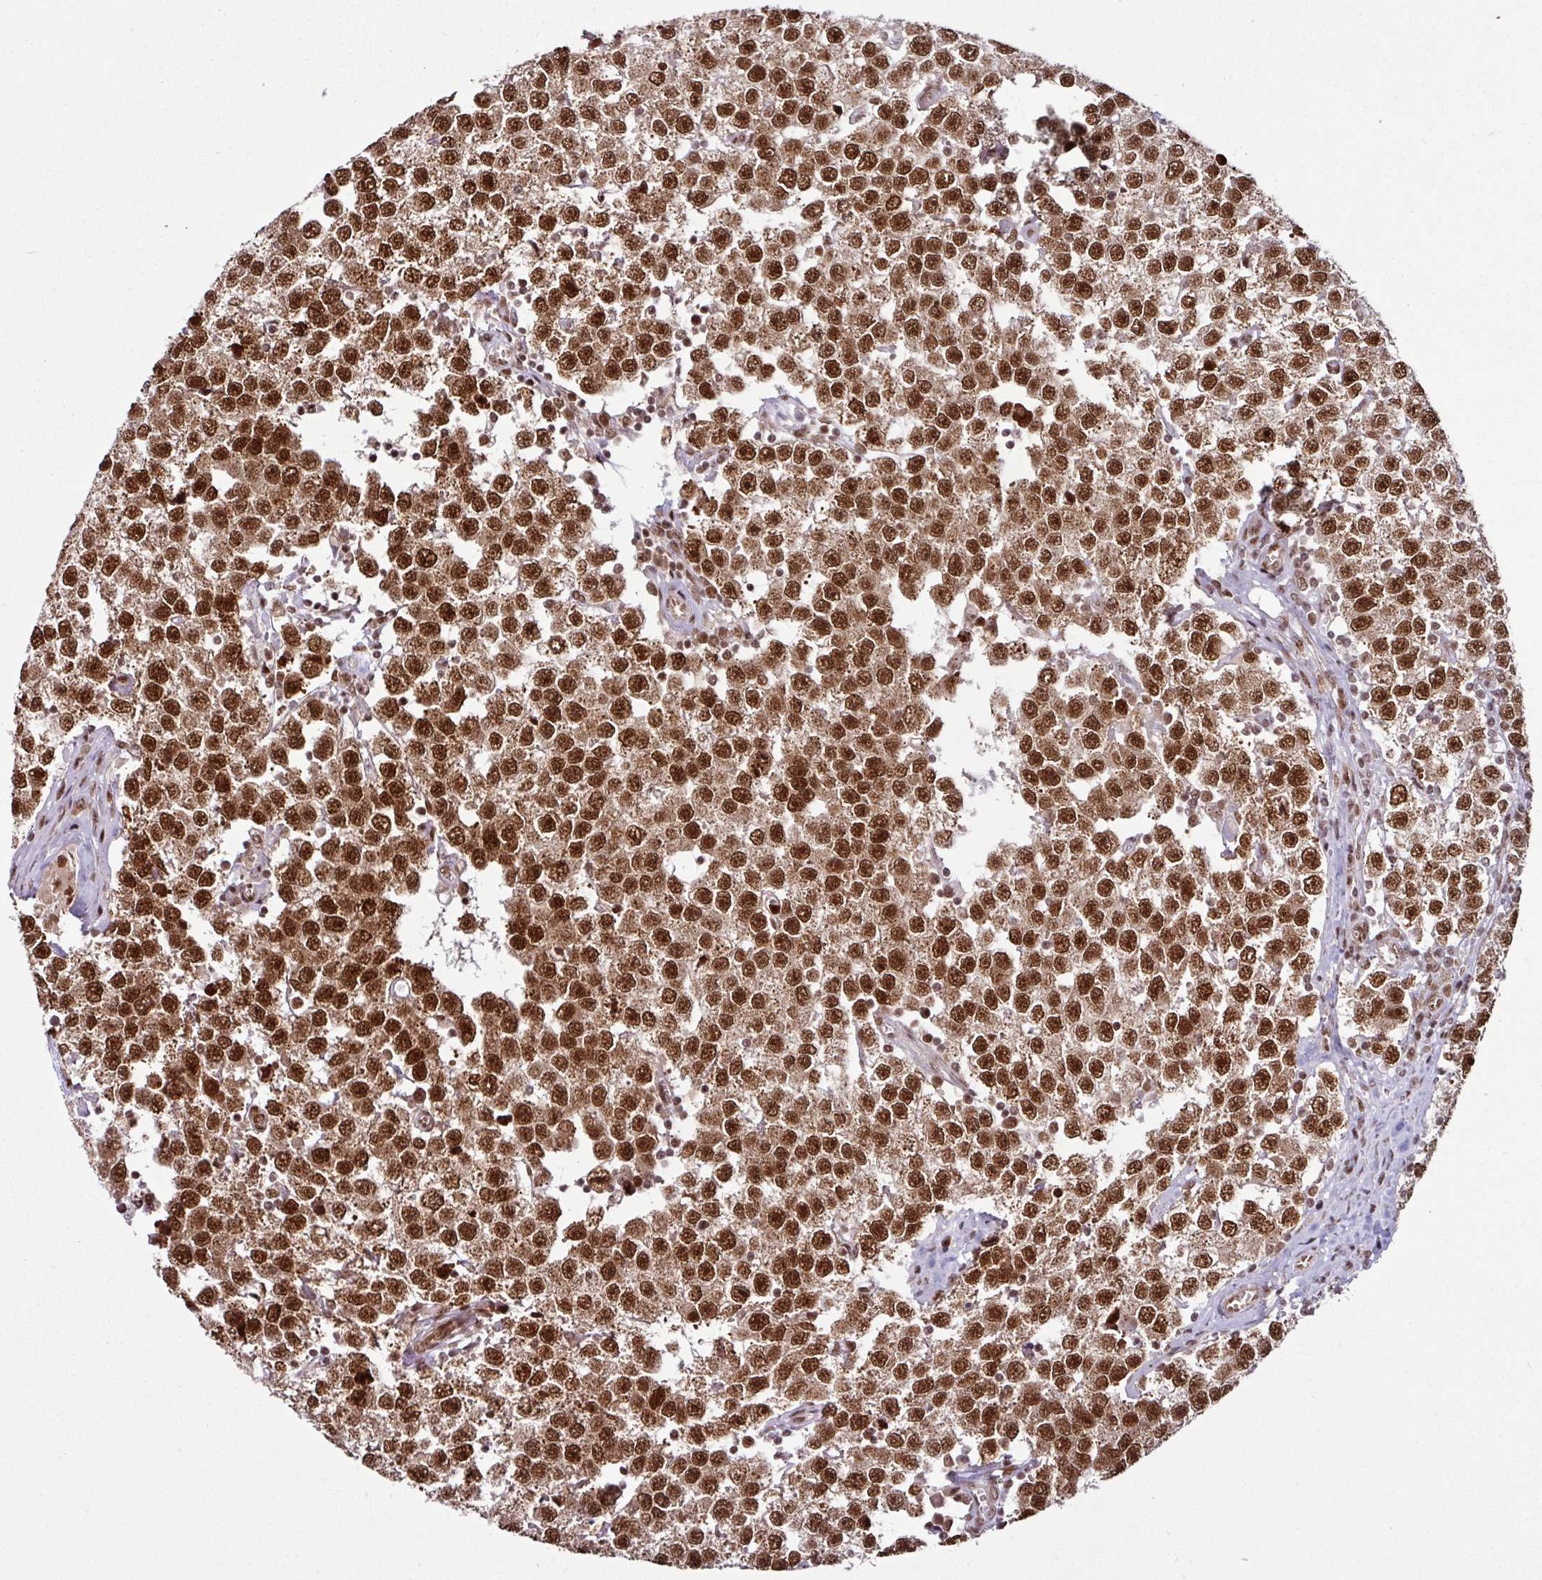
{"staining": {"intensity": "strong", "quantity": ">75%", "location": "cytoplasmic/membranous,nuclear"}, "tissue": "testis cancer", "cell_type": "Tumor cells", "image_type": "cancer", "snomed": [{"axis": "morphology", "description": "Seminoma, NOS"}, {"axis": "topography", "description": "Testis"}], "caption": "Protein staining demonstrates strong cytoplasmic/membranous and nuclear positivity in approximately >75% of tumor cells in seminoma (testis). Immunohistochemistry (ihc) stains the protein of interest in brown and the nuclei are stained blue.", "gene": "MORF4L2", "patient": {"sex": "male", "age": 34}}